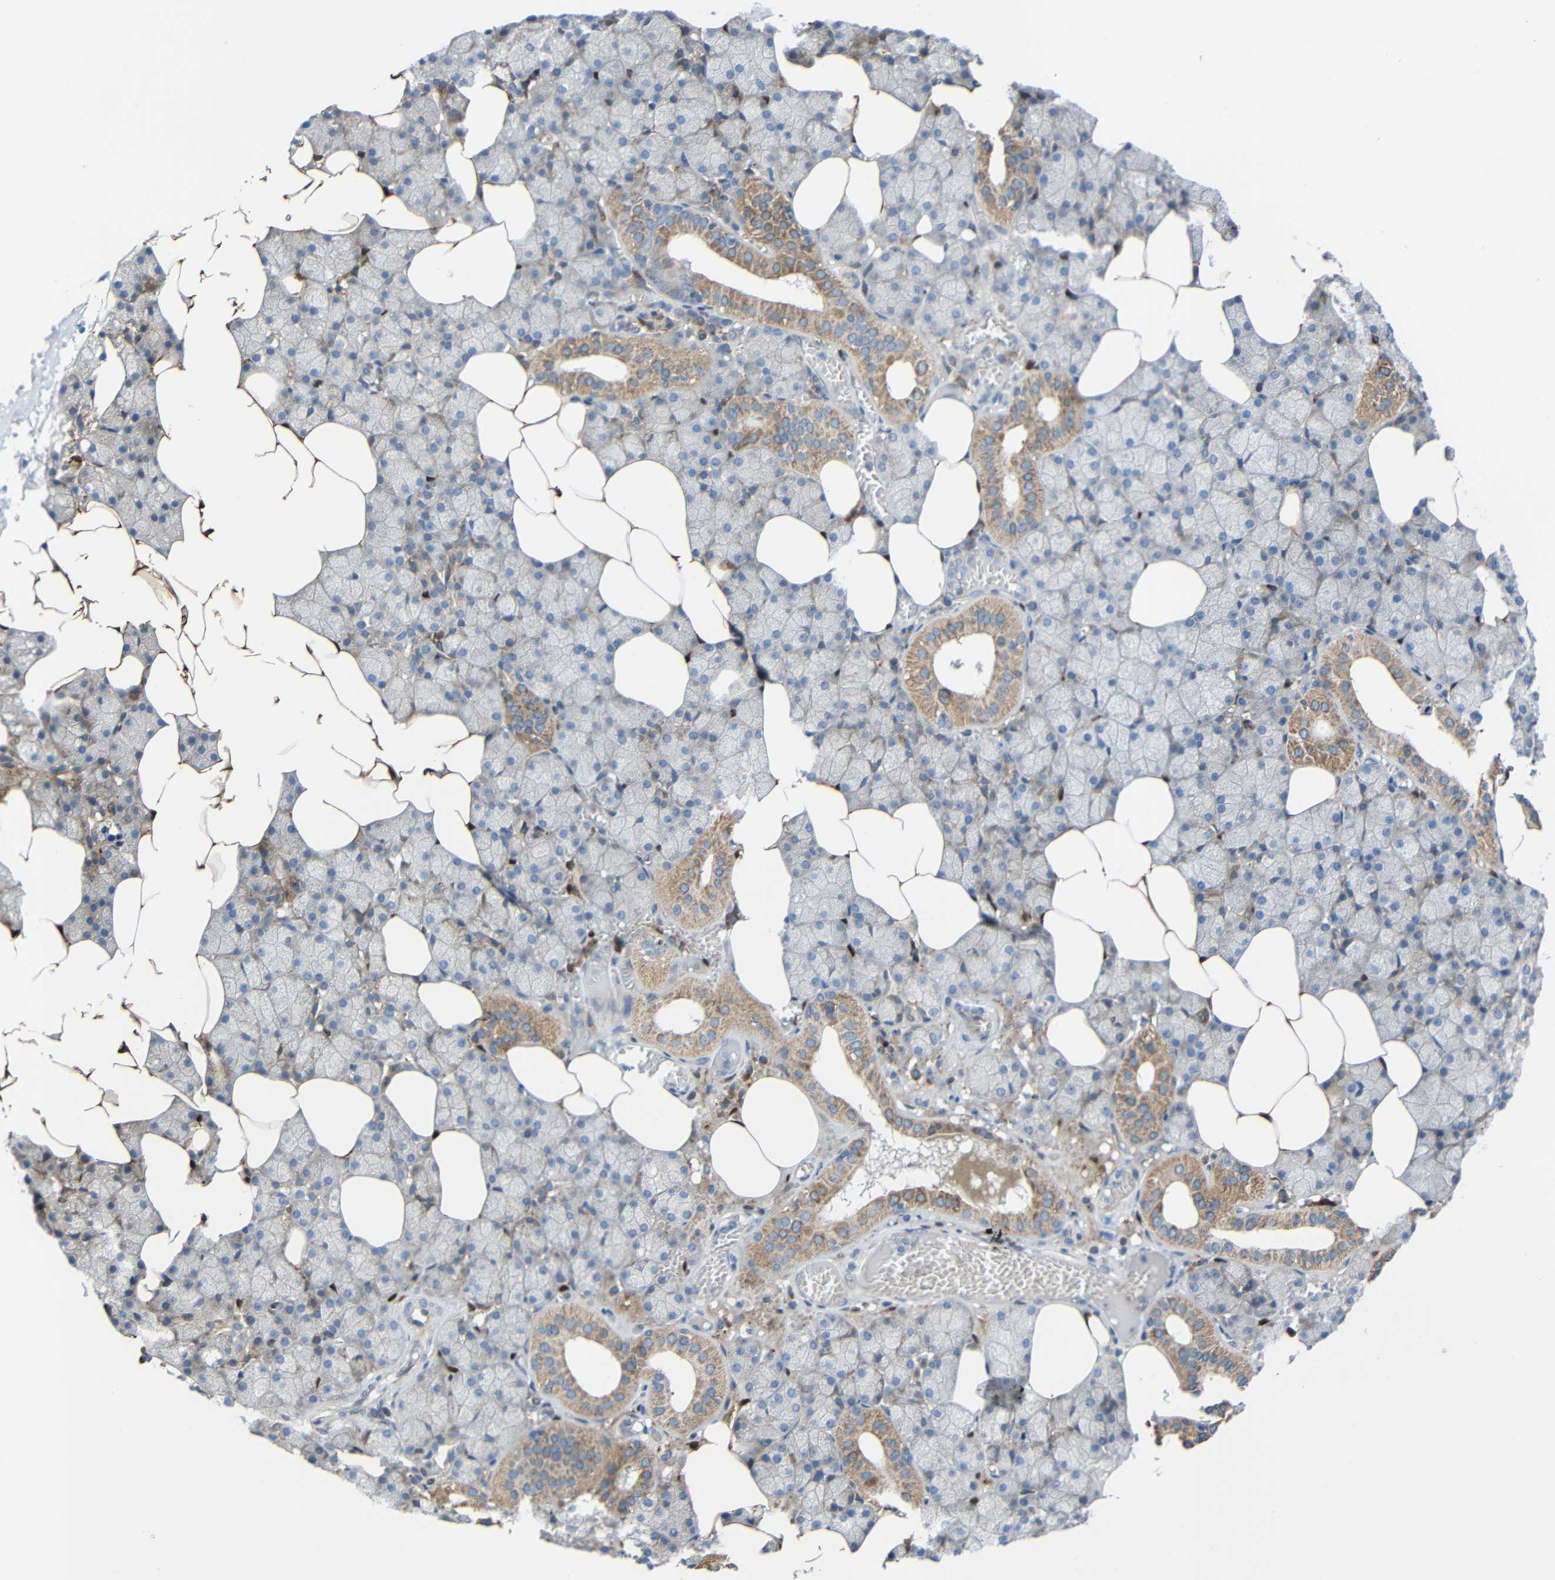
{"staining": {"intensity": "weak", "quantity": "25%-75%", "location": "cytoplasmic/membranous"}, "tissue": "salivary gland", "cell_type": "Glandular cells", "image_type": "normal", "snomed": [{"axis": "morphology", "description": "Normal tissue, NOS"}, {"axis": "topography", "description": "Salivary gland"}], "caption": "Weak cytoplasmic/membranous protein staining is appreciated in approximately 25%-75% of glandular cells in salivary gland. Using DAB (3,3'-diaminobenzidine) (brown) and hematoxylin (blue) stains, captured at high magnification using brightfield microscopy.", "gene": "TMEM25", "patient": {"sex": "male", "age": 62}}